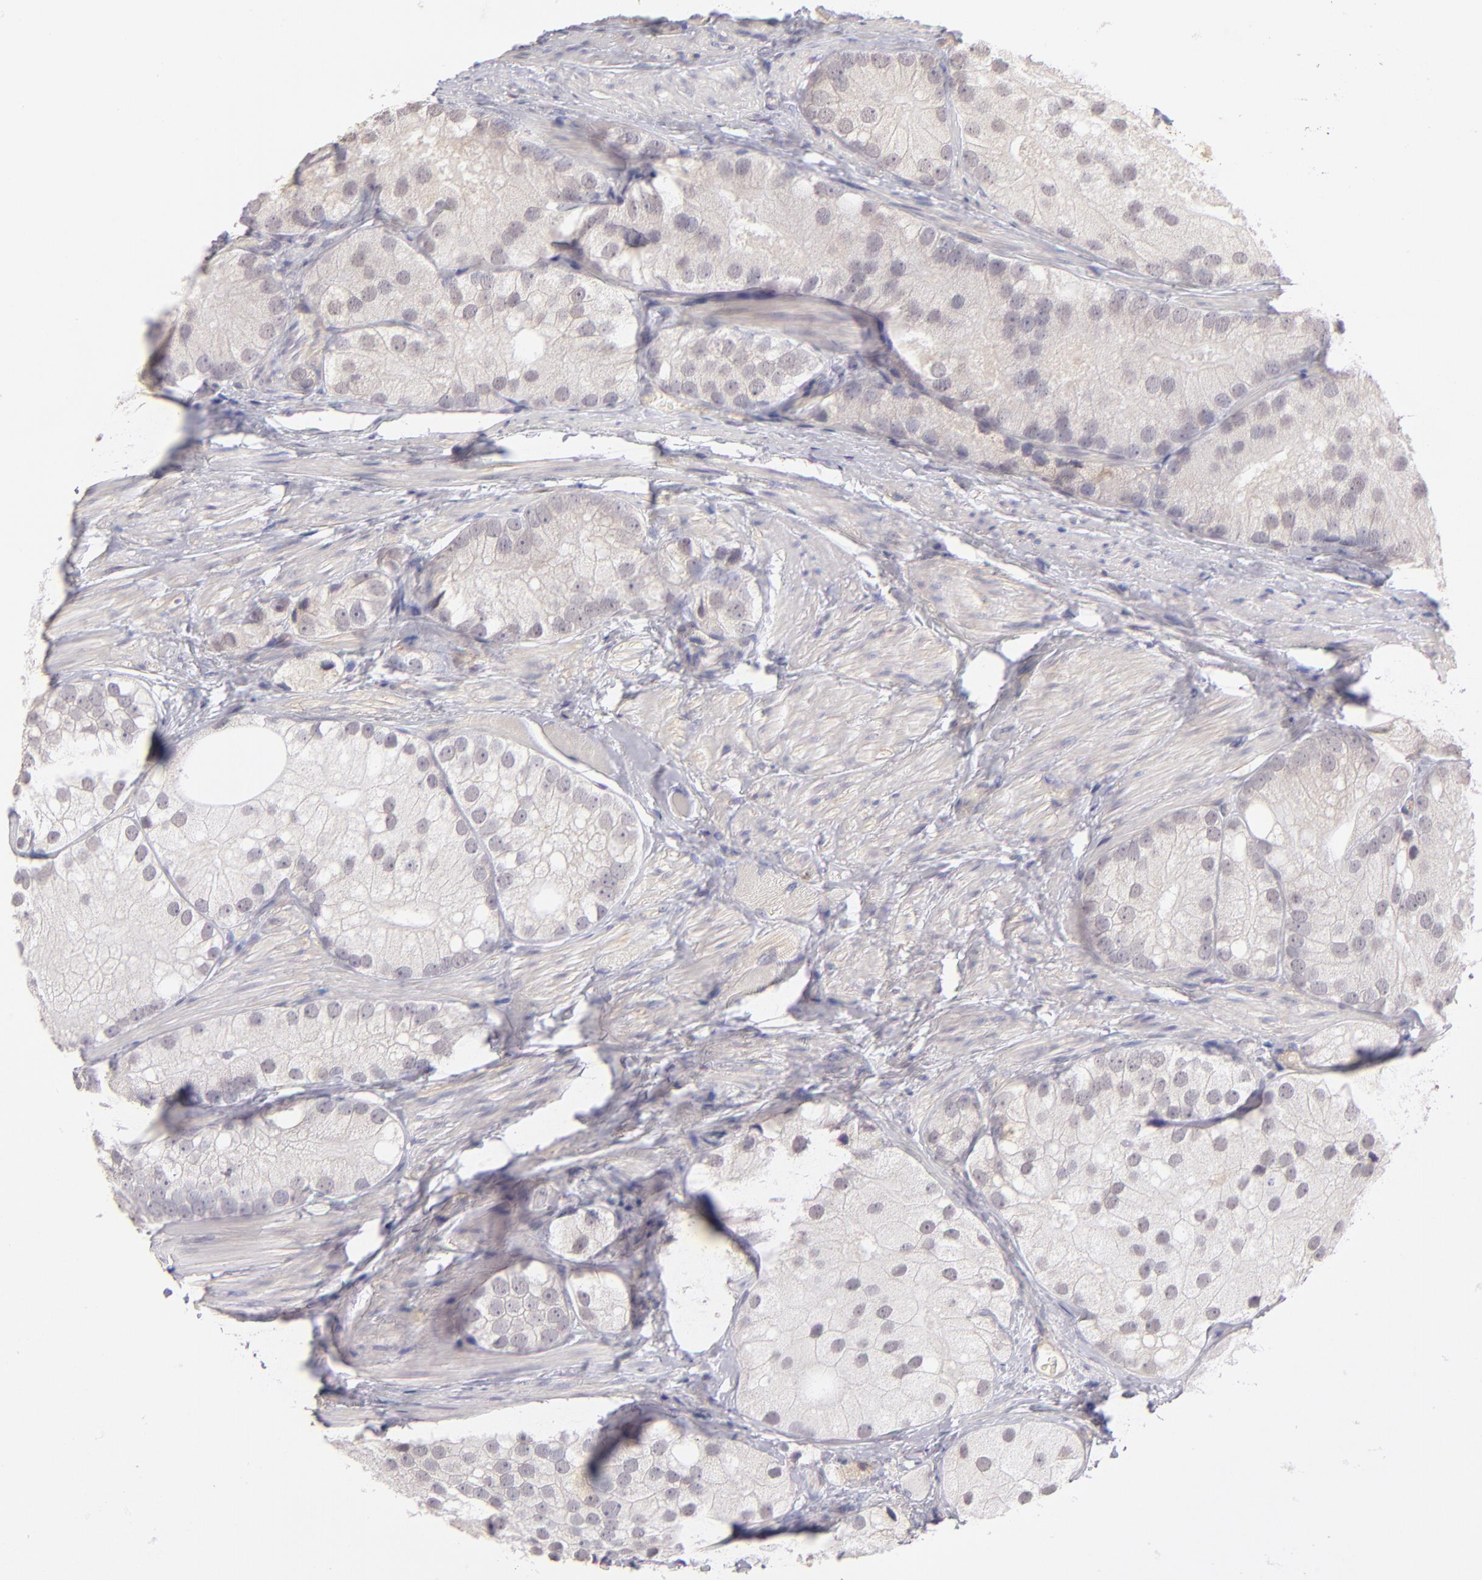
{"staining": {"intensity": "negative", "quantity": "none", "location": "none"}, "tissue": "prostate cancer", "cell_type": "Tumor cells", "image_type": "cancer", "snomed": [{"axis": "morphology", "description": "Adenocarcinoma, Low grade"}, {"axis": "topography", "description": "Prostate"}], "caption": "Immunohistochemistry of human low-grade adenocarcinoma (prostate) displays no expression in tumor cells.", "gene": "THBD", "patient": {"sex": "male", "age": 69}}